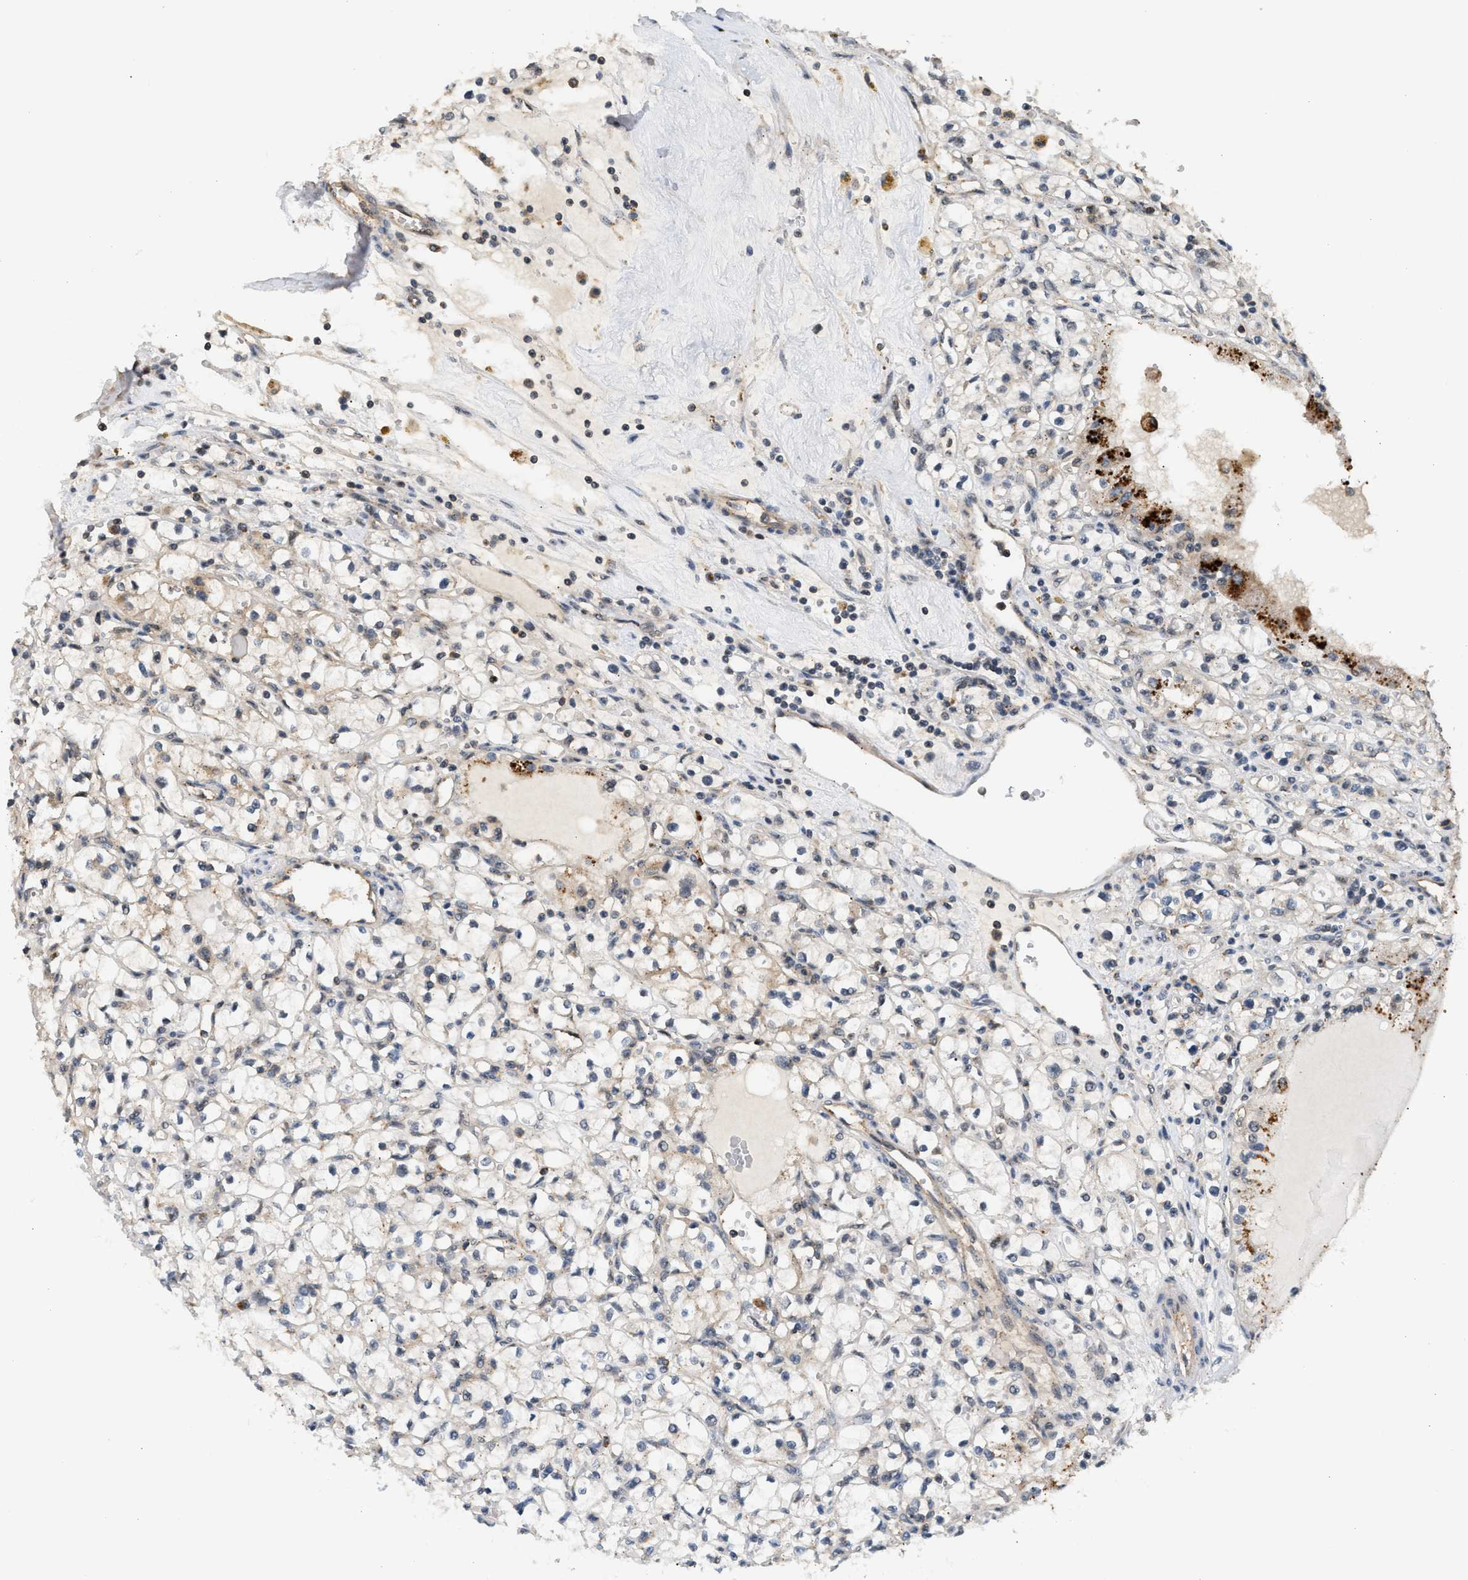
{"staining": {"intensity": "weak", "quantity": "25%-75%", "location": "cytoplasmic/membranous"}, "tissue": "renal cancer", "cell_type": "Tumor cells", "image_type": "cancer", "snomed": [{"axis": "morphology", "description": "Adenocarcinoma, NOS"}, {"axis": "topography", "description": "Kidney"}], "caption": "Immunohistochemical staining of human renal adenocarcinoma exhibits low levels of weak cytoplasmic/membranous protein staining in about 25%-75% of tumor cells.", "gene": "MAP2K5", "patient": {"sex": "male", "age": 56}}